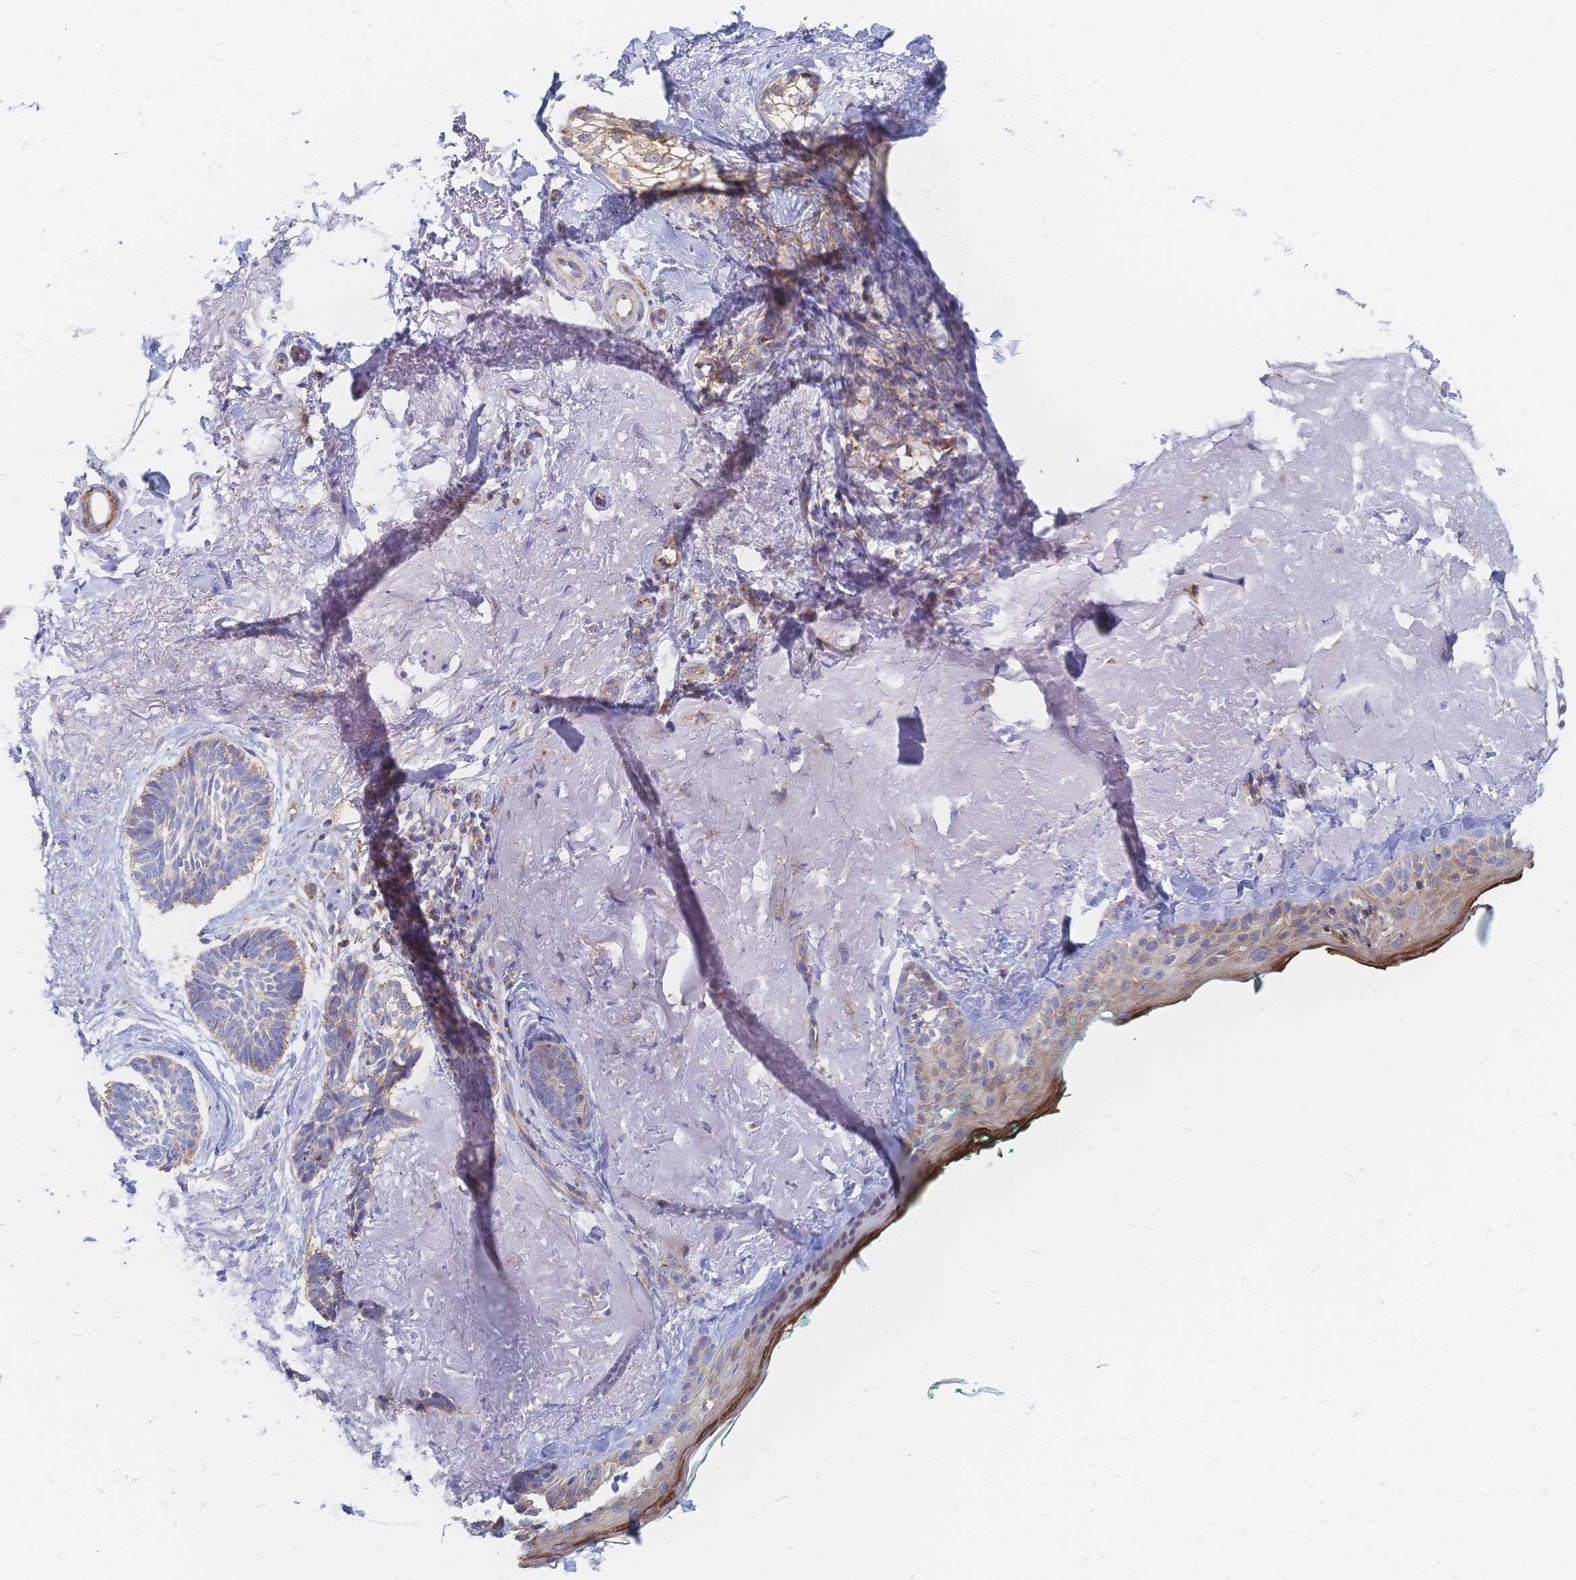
{"staining": {"intensity": "weak", "quantity": "25%-75%", "location": "cytoplasmic/membranous"}, "tissue": "skin cancer", "cell_type": "Tumor cells", "image_type": "cancer", "snomed": [{"axis": "morphology", "description": "Basal cell carcinoma"}, {"axis": "topography", "description": "Skin"}, {"axis": "topography", "description": "Skin of face"}, {"axis": "topography", "description": "Skin of nose"}], "caption": "Skin basal cell carcinoma stained for a protein (brown) displays weak cytoplasmic/membranous positive positivity in approximately 25%-75% of tumor cells.", "gene": "SORBS1", "patient": {"sex": "female", "age": 86}}